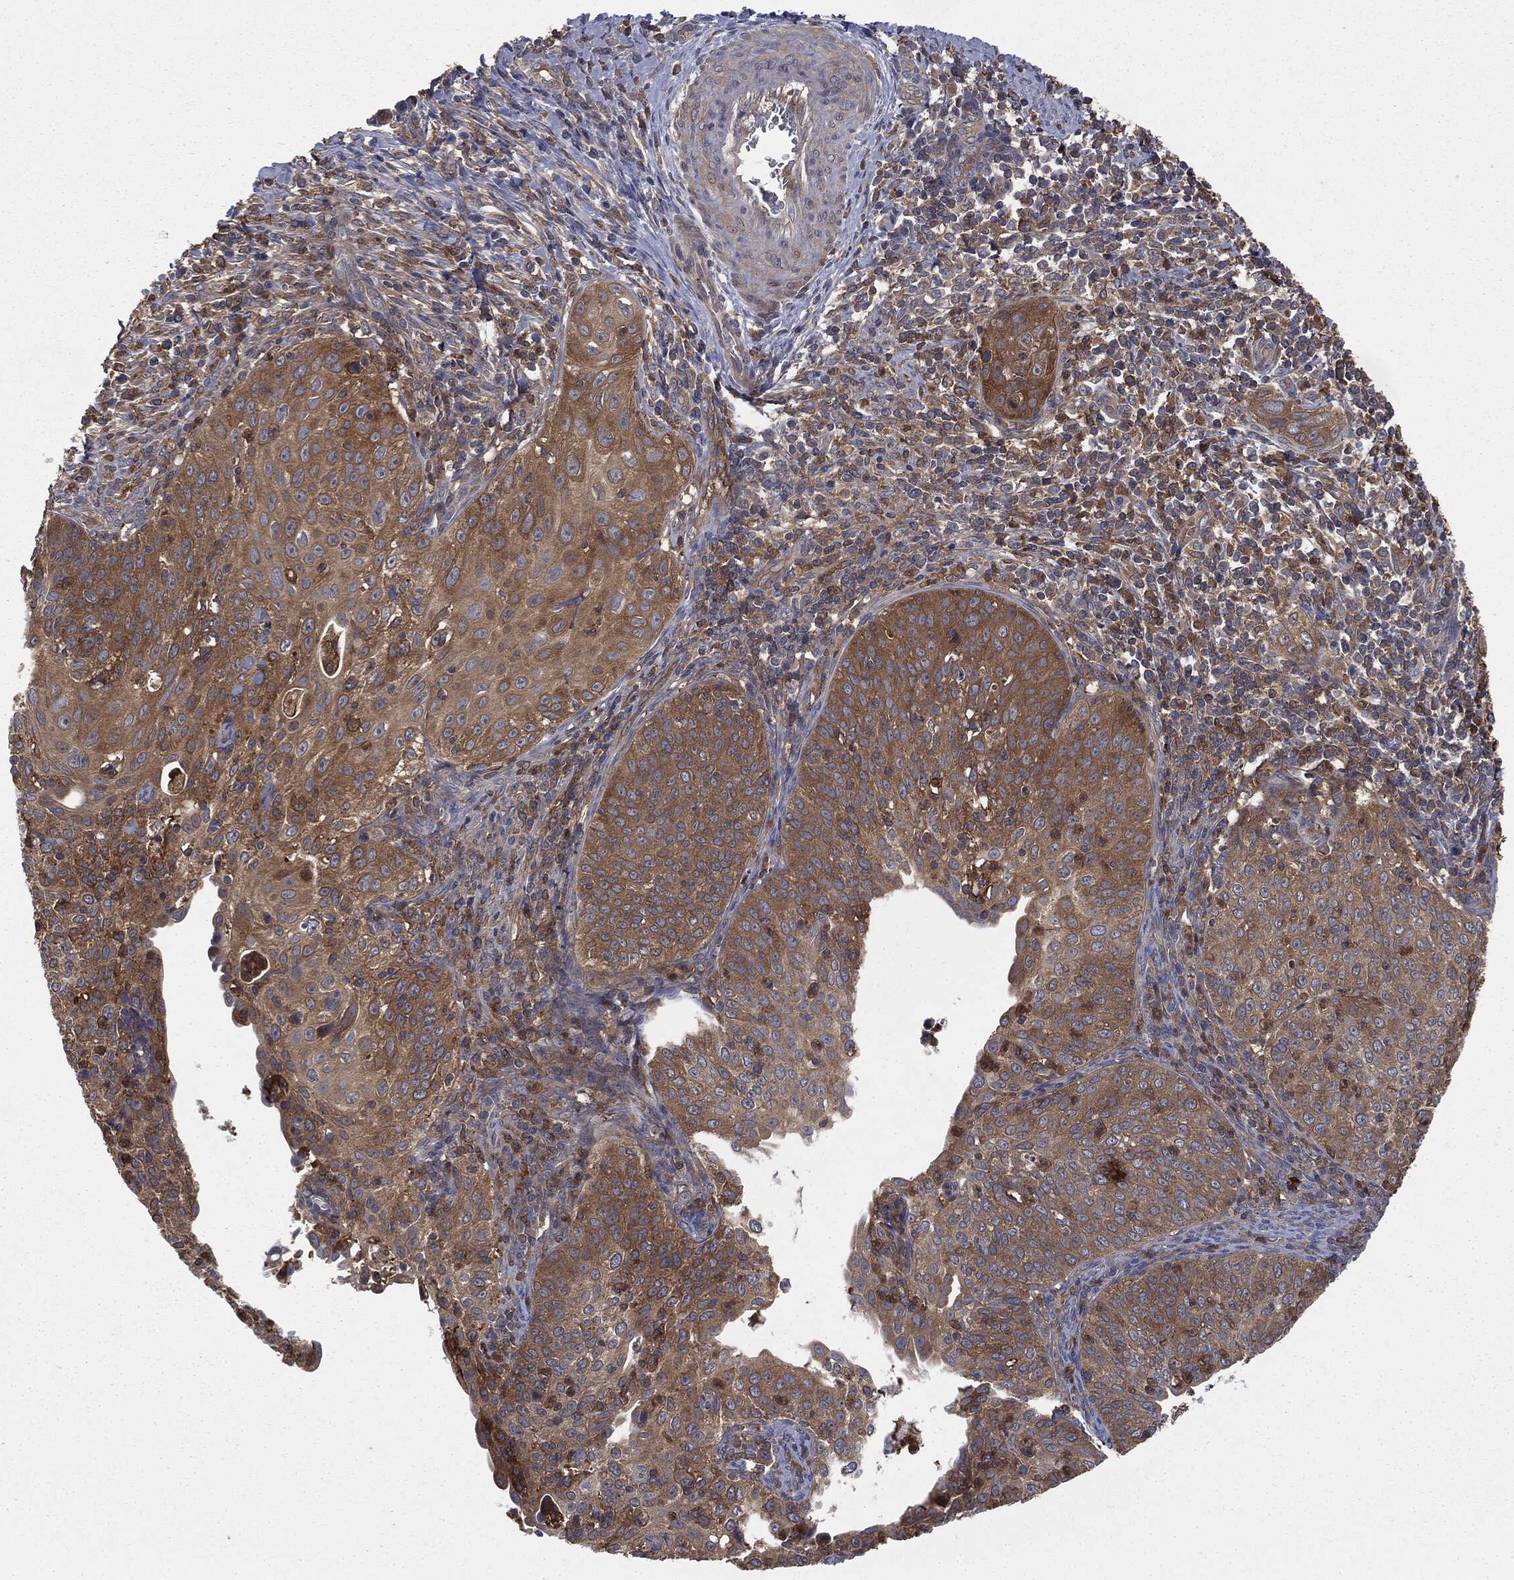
{"staining": {"intensity": "moderate", "quantity": ">75%", "location": "cytoplasmic/membranous"}, "tissue": "cervical cancer", "cell_type": "Tumor cells", "image_type": "cancer", "snomed": [{"axis": "morphology", "description": "Squamous cell carcinoma, NOS"}, {"axis": "topography", "description": "Cervix"}], "caption": "Immunohistochemistry of human cervical squamous cell carcinoma demonstrates medium levels of moderate cytoplasmic/membranous staining in approximately >75% of tumor cells.", "gene": "GNB5", "patient": {"sex": "female", "age": 30}}